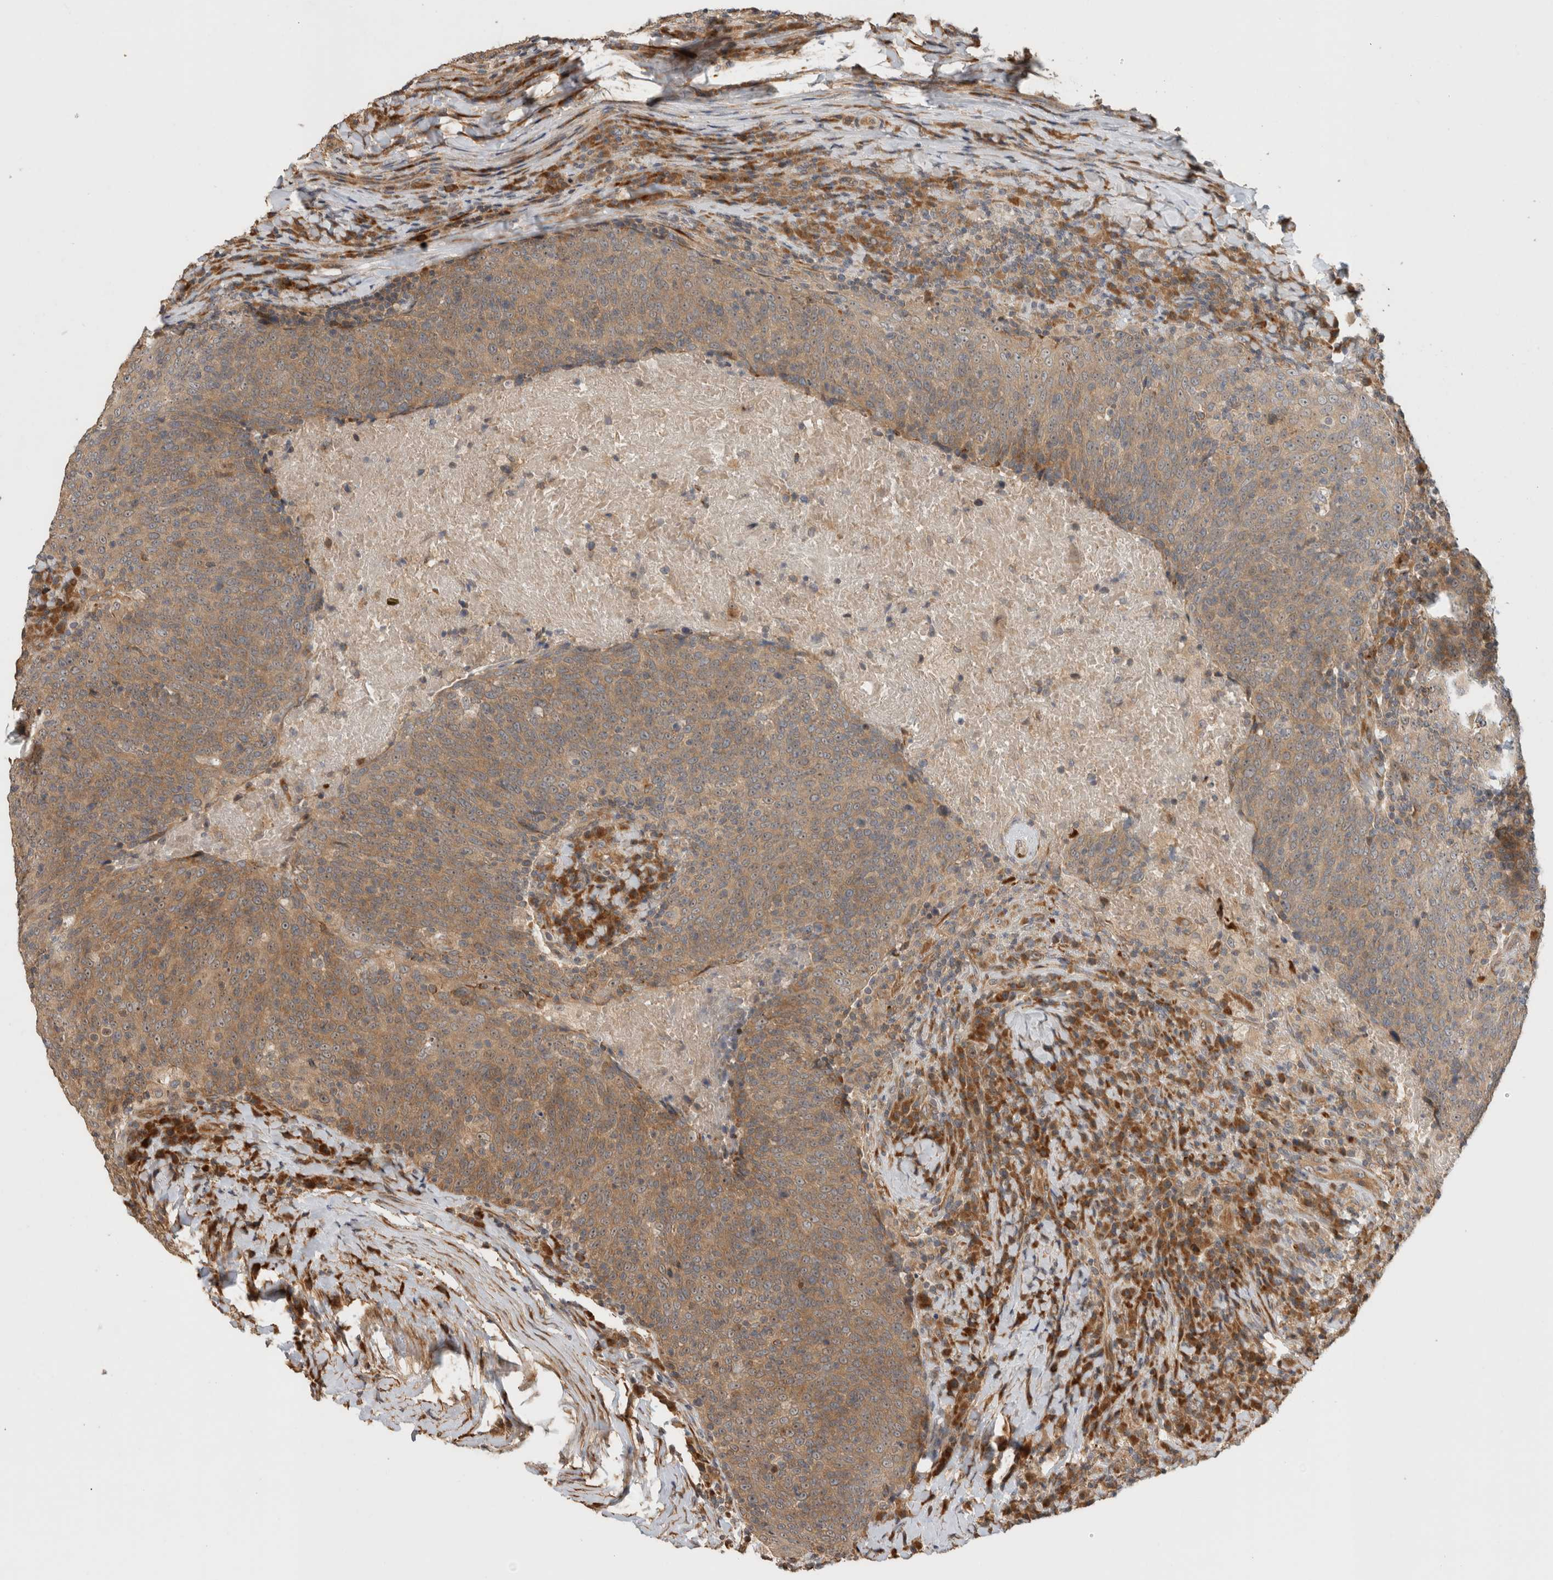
{"staining": {"intensity": "moderate", "quantity": ">75%", "location": "cytoplasmic/membranous"}, "tissue": "head and neck cancer", "cell_type": "Tumor cells", "image_type": "cancer", "snomed": [{"axis": "morphology", "description": "Squamous cell carcinoma, NOS"}, {"axis": "morphology", "description": "Squamous cell carcinoma, metastatic, NOS"}, {"axis": "topography", "description": "Lymph node"}, {"axis": "topography", "description": "Head-Neck"}], "caption": "Immunohistochemistry staining of squamous cell carcinoma (head and neck), which demonstrates medium levels of moderate cytoplasmic/membranous staining in about >75% of tumor cells indicating moderate cytoplasmic/membranous protein expression. The staining was performed using DAB (brown) for protein detection and nuclei were counterstained in hematoxylin (blue).", "gene": "PCDHB15", "patient": {"sex": "male", "age": 62}}